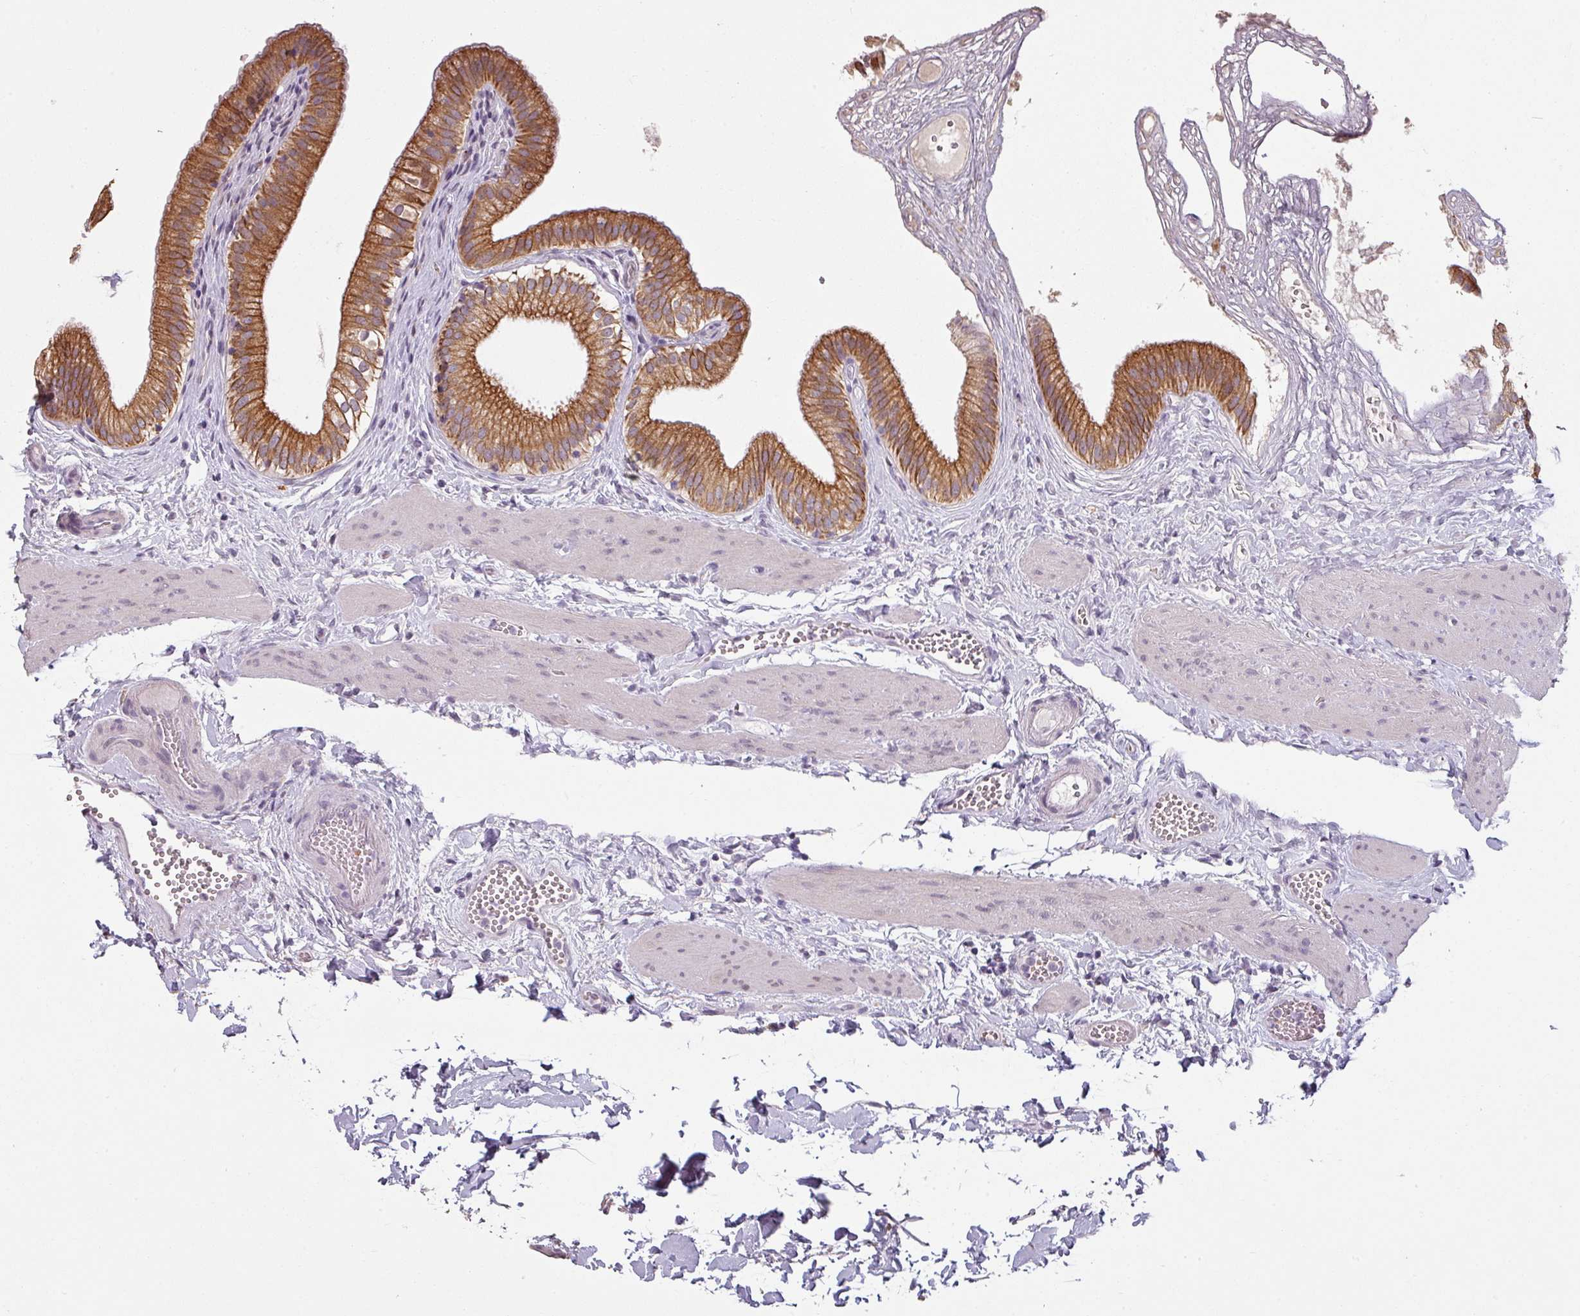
{"staining": {"intensity": "strong", "quantity": ">75%", "location": "cytoplasmic/membranous"}, "tissue": "gallbladder", "cell_type": "Glandular cells", "image_type": "normal", "snomed": [{"axis": "morphology", "description": "Normal tissue, NOS"}, {"axis": "topography", "description": "Gallbladder"}], "caption": "Gallbladder stained with a brown dye demonstrates strong cytoplasmic/membranous positive staining in approximately >75% of glandular cells.", "gene": "LYPLA1", "patient": {"sex": "female", "age": 54}}